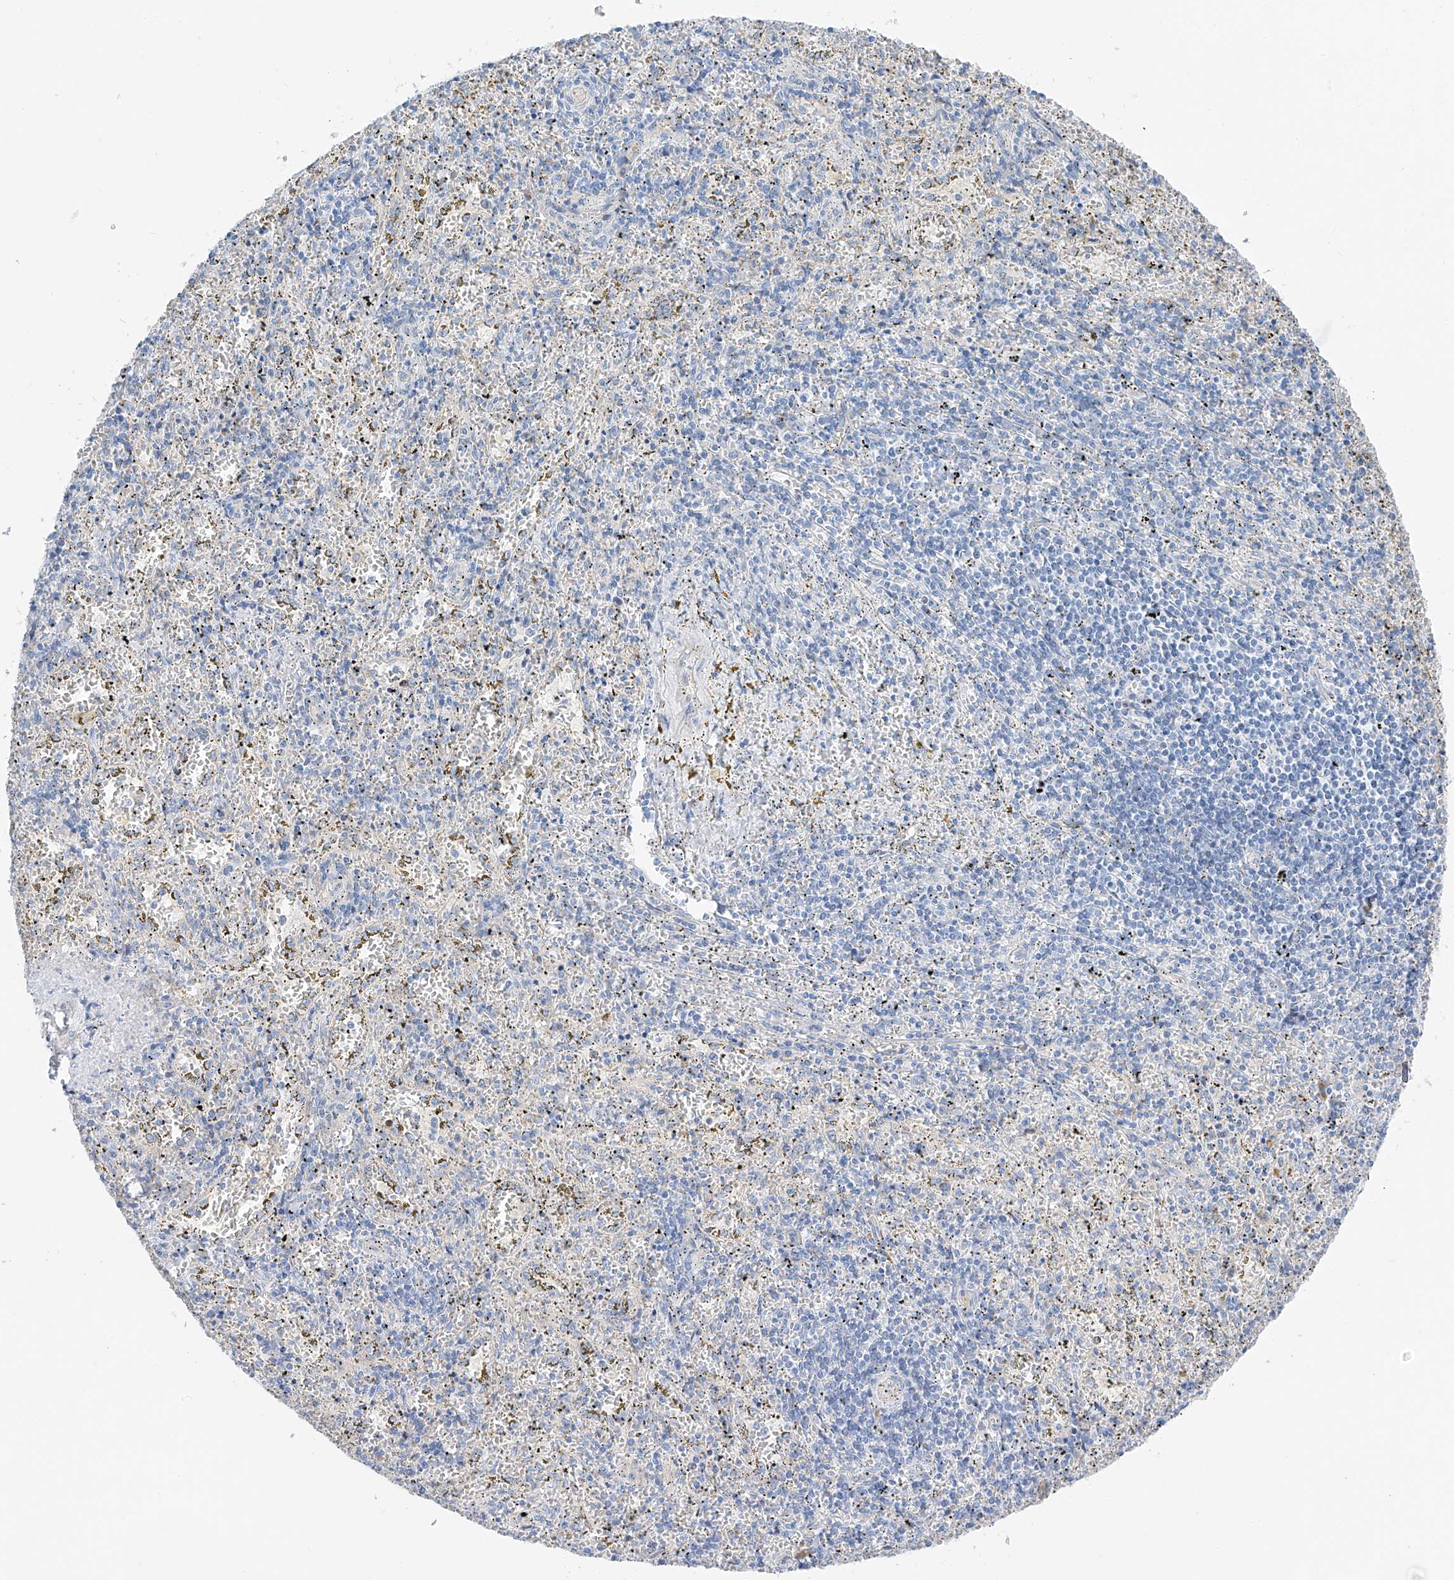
{"staining": {"intensity": "negative", "quantity": "none", "location": "none"}, "tissue": "spleen", "cell_type": "Cells in red pulp", "image_type": "normal", "snomed": [{"axis": "morphology", "description": "Normal tissue, NOS"}, {"axis": "topography", "description": "Spleen"}], "caption": "IHC image of benign human spleen stained for a protein (brown), which displays no staining in cells in red pulp. The staining was performed using DAB to visualize the protein expression in brown, while the nuclei were stained in blue with hematoxylin (Magnification: 20x).", "gene": "ITGA9", "patient": {"sex": "male", "age": 11}}